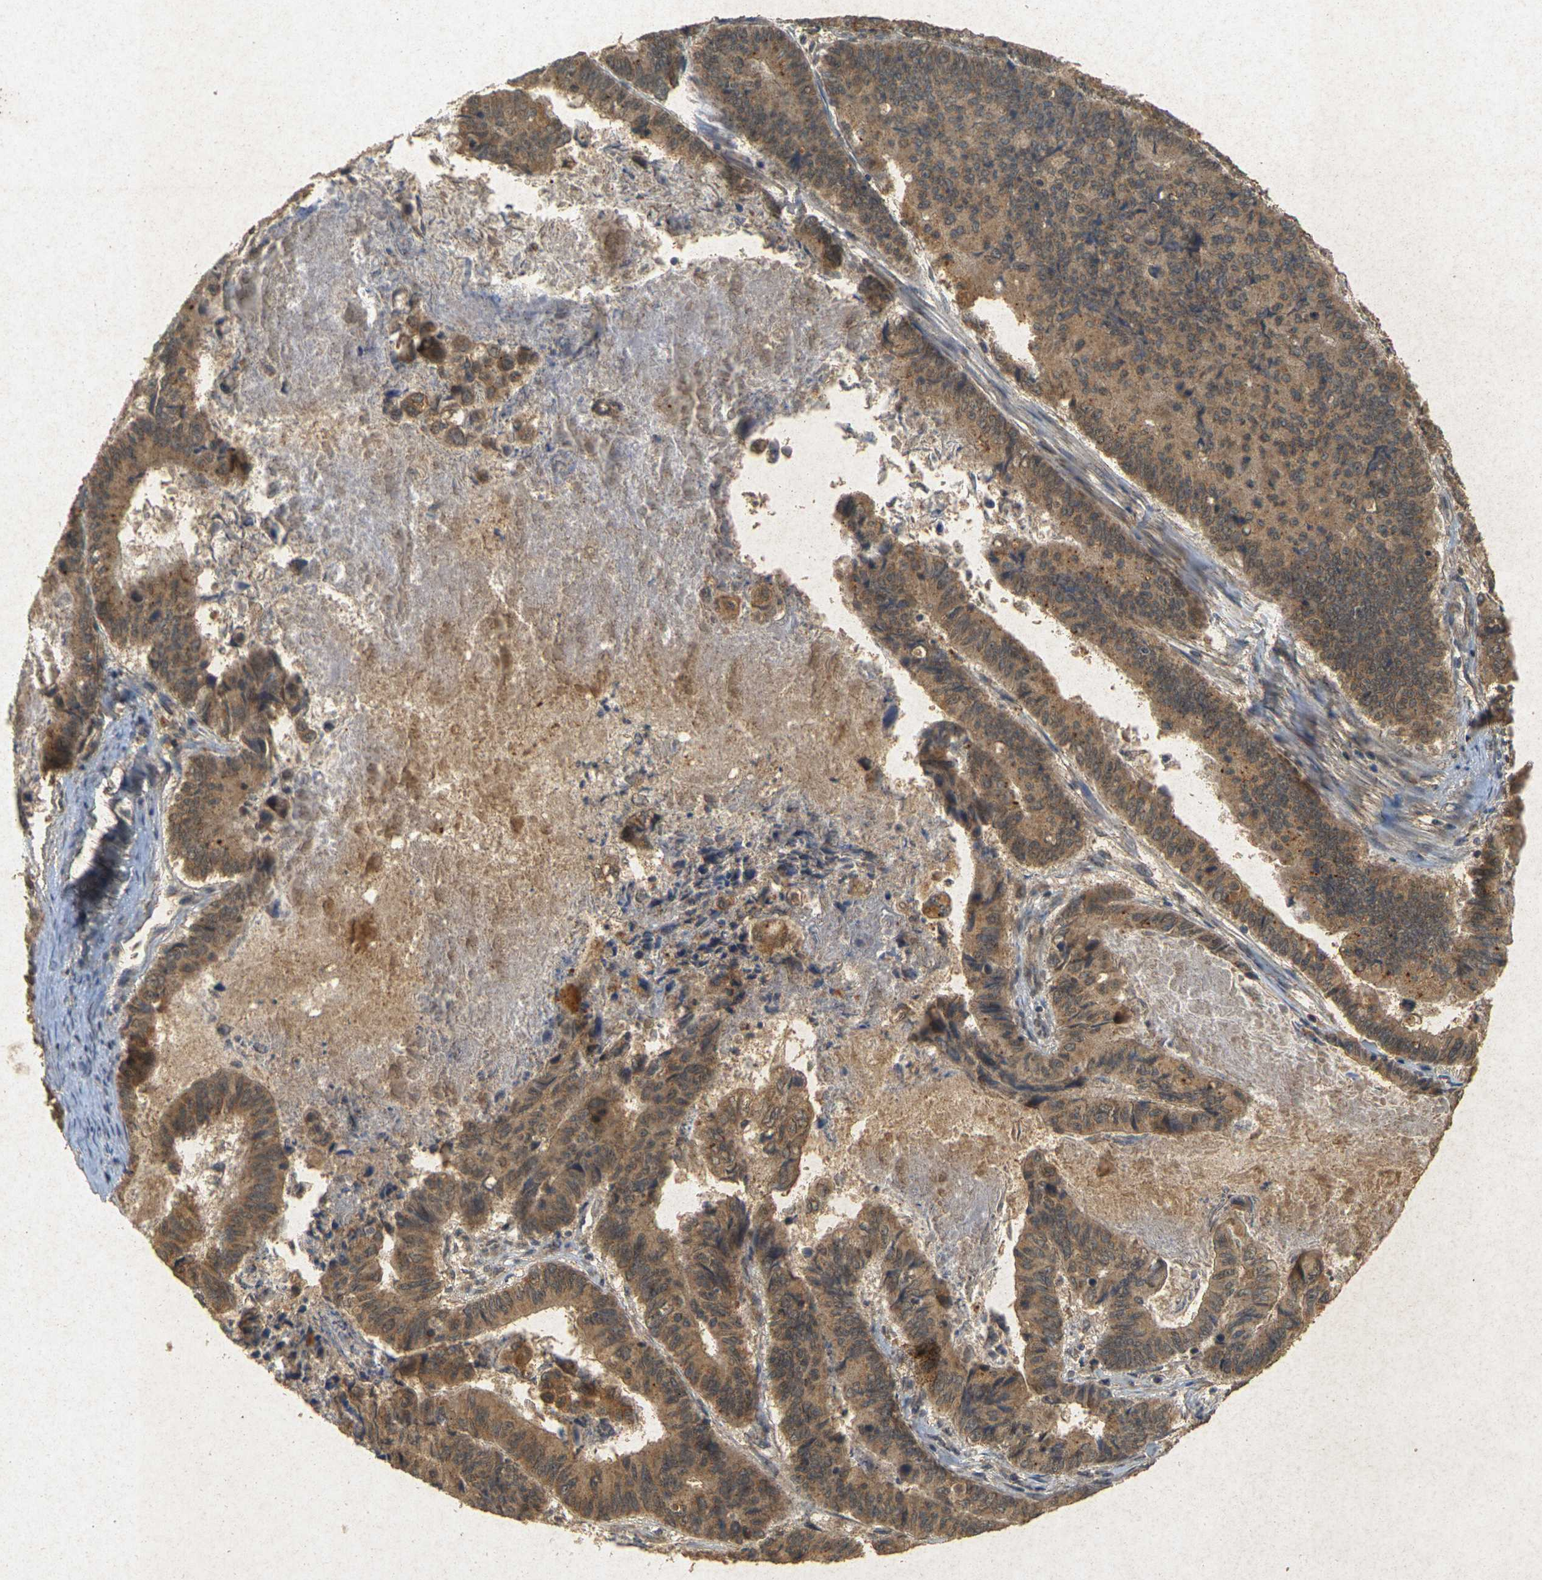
{"staining": {"intensity": "moderate", "quantity": ">75%", "location": "cytoplasmic/membranous"}, "tissue": "stomach cancer", "cell_type": "Tumor cells", "image_type": "cancer", "snomed": [{"axis": "morphology", "description": "Adenocarcinoma, NOS"}, {"axis": "topography", "description": "Stomach, lower"}], "caption": "High-power microscopy captured an immunohistochemistry micrograph of stomach adenocarcinoma, revealing moderate cytoplasmic/membranous expression in about >75% of tumor cells.", "gene": "ERN1", "patient": {"sex": "male", "age": 77}}